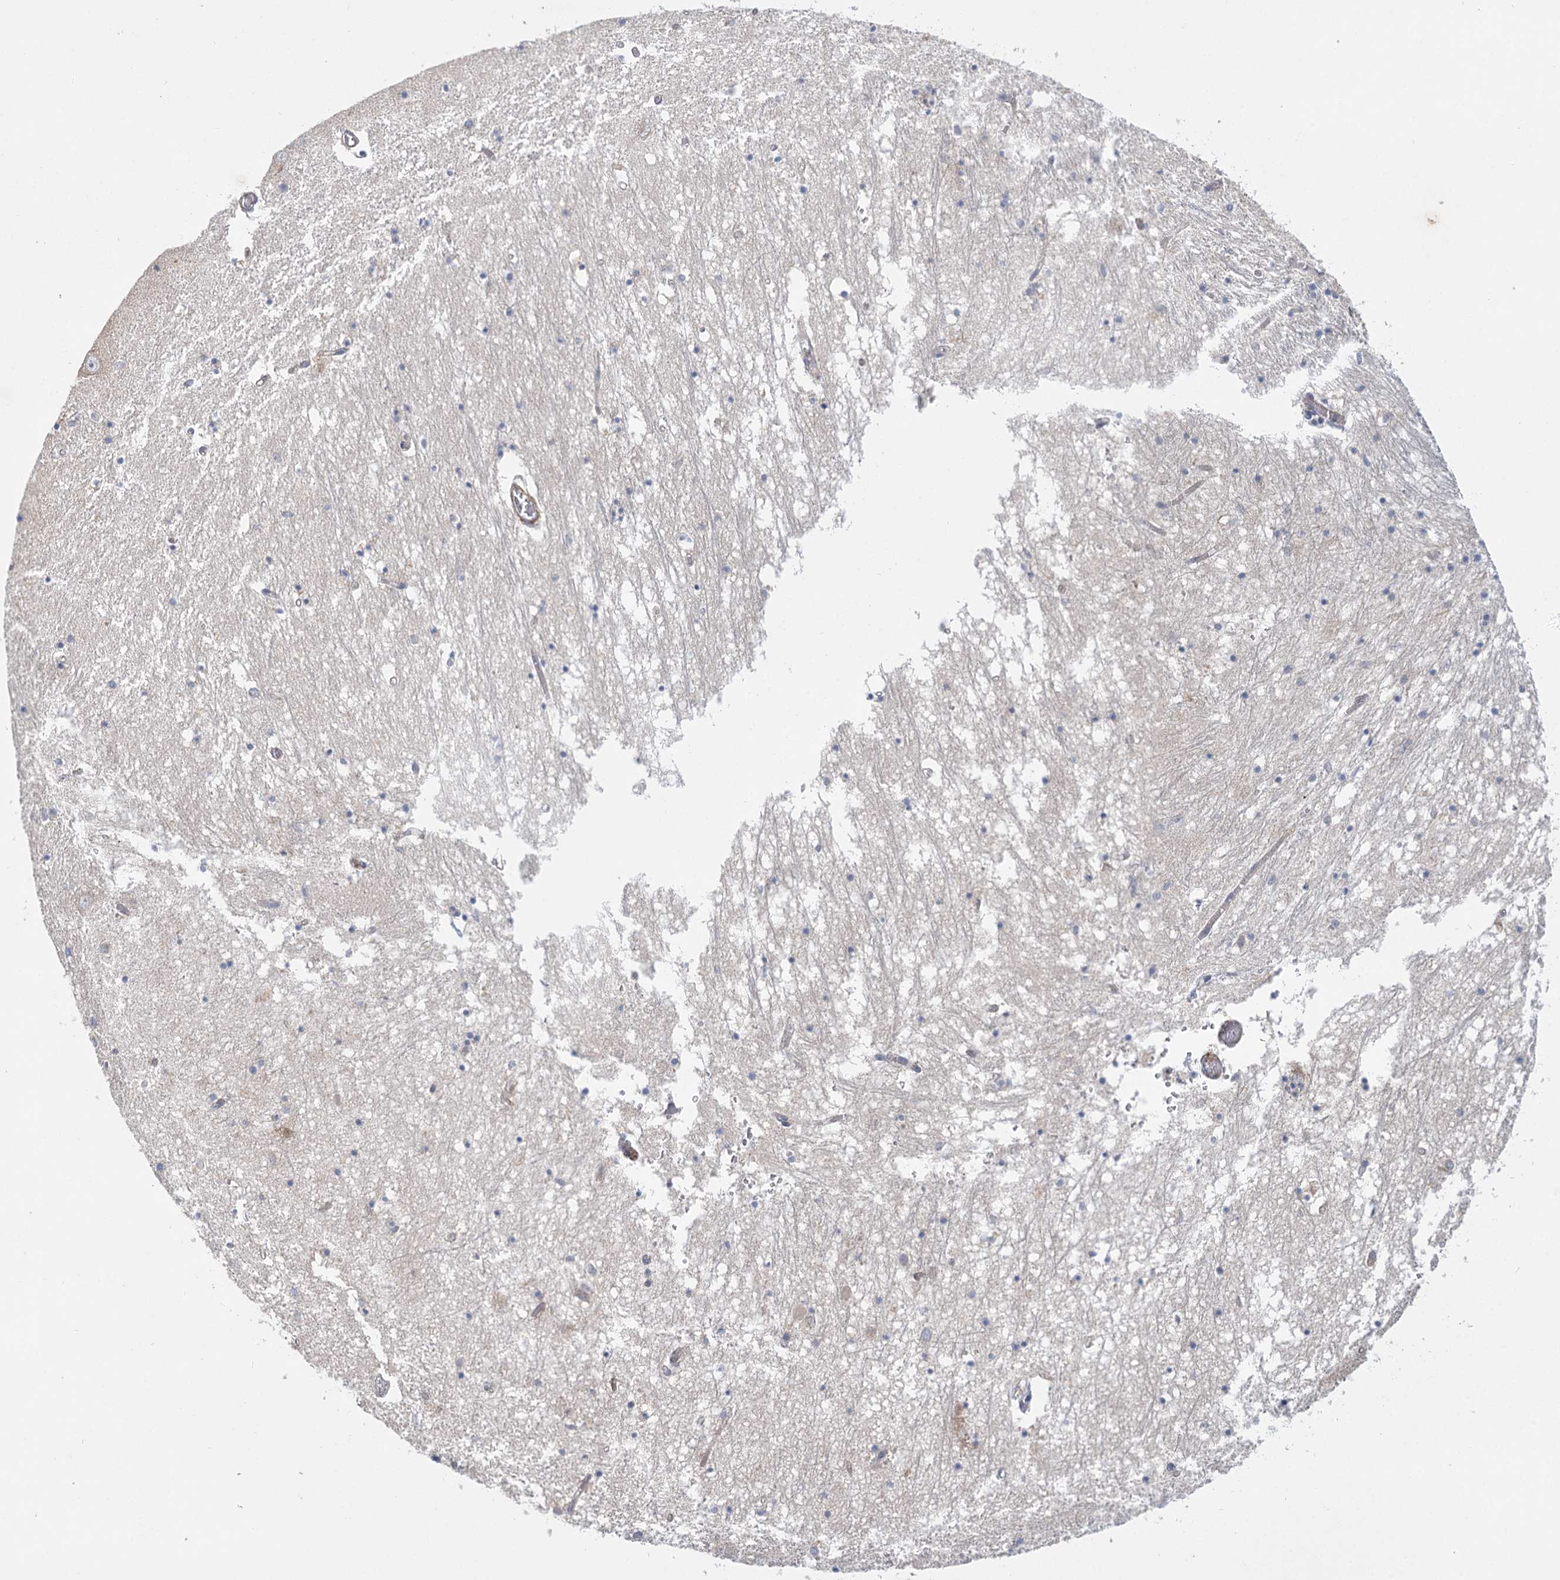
{"staining": {"intensity": "negative", "quantity": "none", "location": "none"}, "tissue": "hippocampus", "cell_type": "Glial cells", "image_type": "normal", "snomed": [{"axis": "morphology", "description": "Normal tissue, NOS"}, {"axis": "topography", "description": "Hippocampus"}], "caption": "Glial cells show no significant protein staining in unremarkable hippocampus. (DAB IHC with hematoxylin counter stain).", "gene": "DHTKD1", "patient": {"sex": "male", "age": 70}}